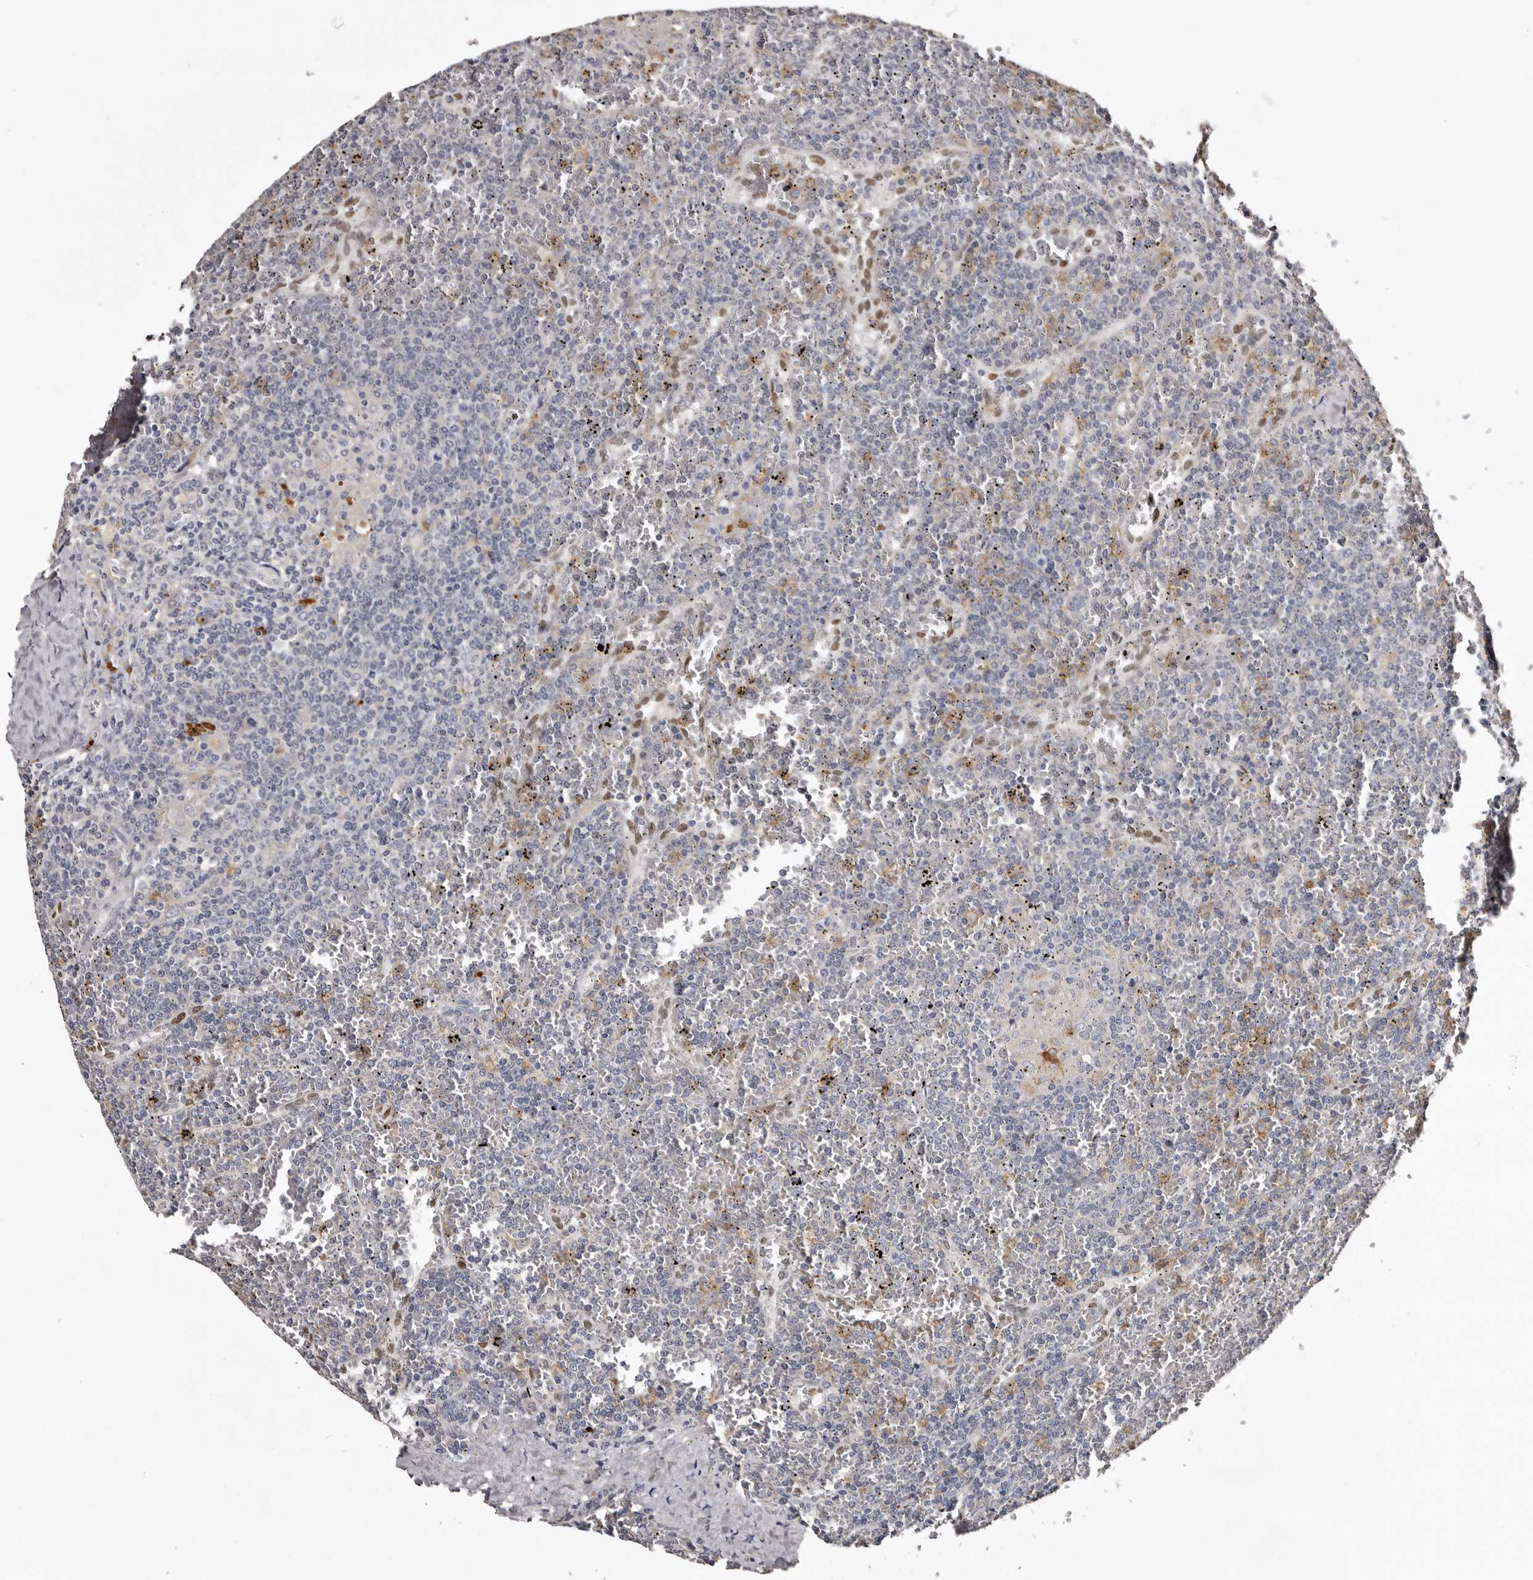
{"staining": {"intensity": "negative", "quantity": "none", "location": "none"}, "tissue": "lymphoma", "cell_type": "Tumor cells", "image_type": "cancer", "snomed": [{"axis": "morphology", "description": "Malignant lymphoma, non-Hodgkin's type, Low grade"}, {"axis": "topography", "description": "Spleen"}], "caption": "DAB (3,3'-diaminobenzidine) immunohistochemical staining of malignant lymphoma, non-Hodgkin's type (low-grade) reveals no significant staining in tumor cells. The staining was performed using DAB (3,3'-diaminobenzidine) to visualize the protein expression in brown, while the nuclei were stained in blue with hematoxylin (Magnification: 20x).", "gene": "SLC10A4", "patient": {"sex": "female", "age": 19}}